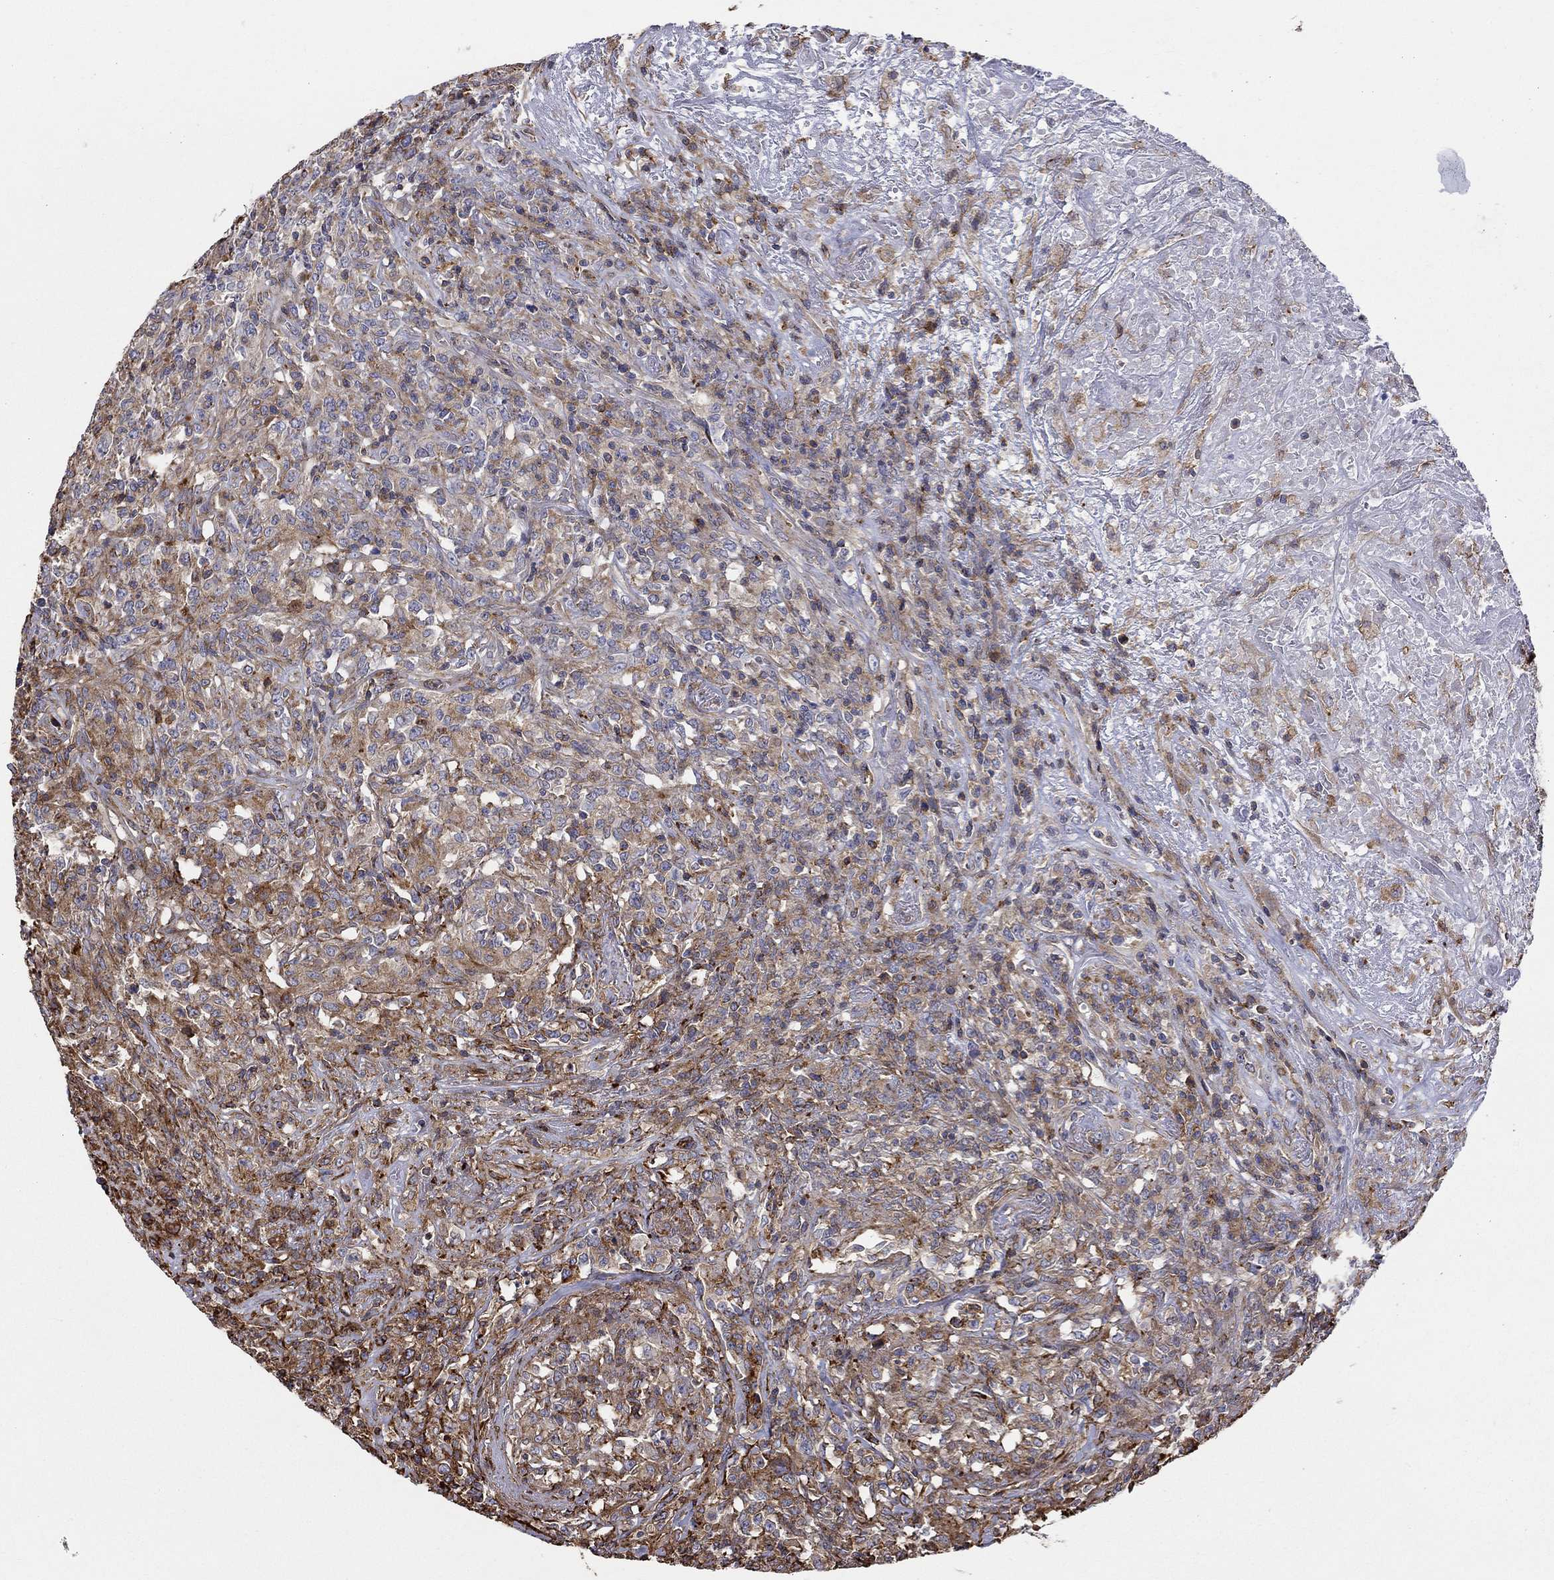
{"staining": {"intensity": "weak", "quantity": ">75%", "location": "cytoplasmic/membranous"}, "tissue": "lymphoma", "cell_type": "Tumor cells", "image_type": "cancer", "snomed": [{"axis": "morphology", "description": "Malignant lymphoma, non-Hodgkin's type, High grade"}, {"axis": "topography", "description": "Lung"}], "caption": "Immunohistochemistry (IHC) (DAB) staining of human malignant lymphoma, non-Hodgkin's type (high-grade) displays weak cytoplasmic/membranous protein staining in approximately >75% of tumor cells.", "gene": "NPHP1", "patient": {"sex": "male", "age": 79}}